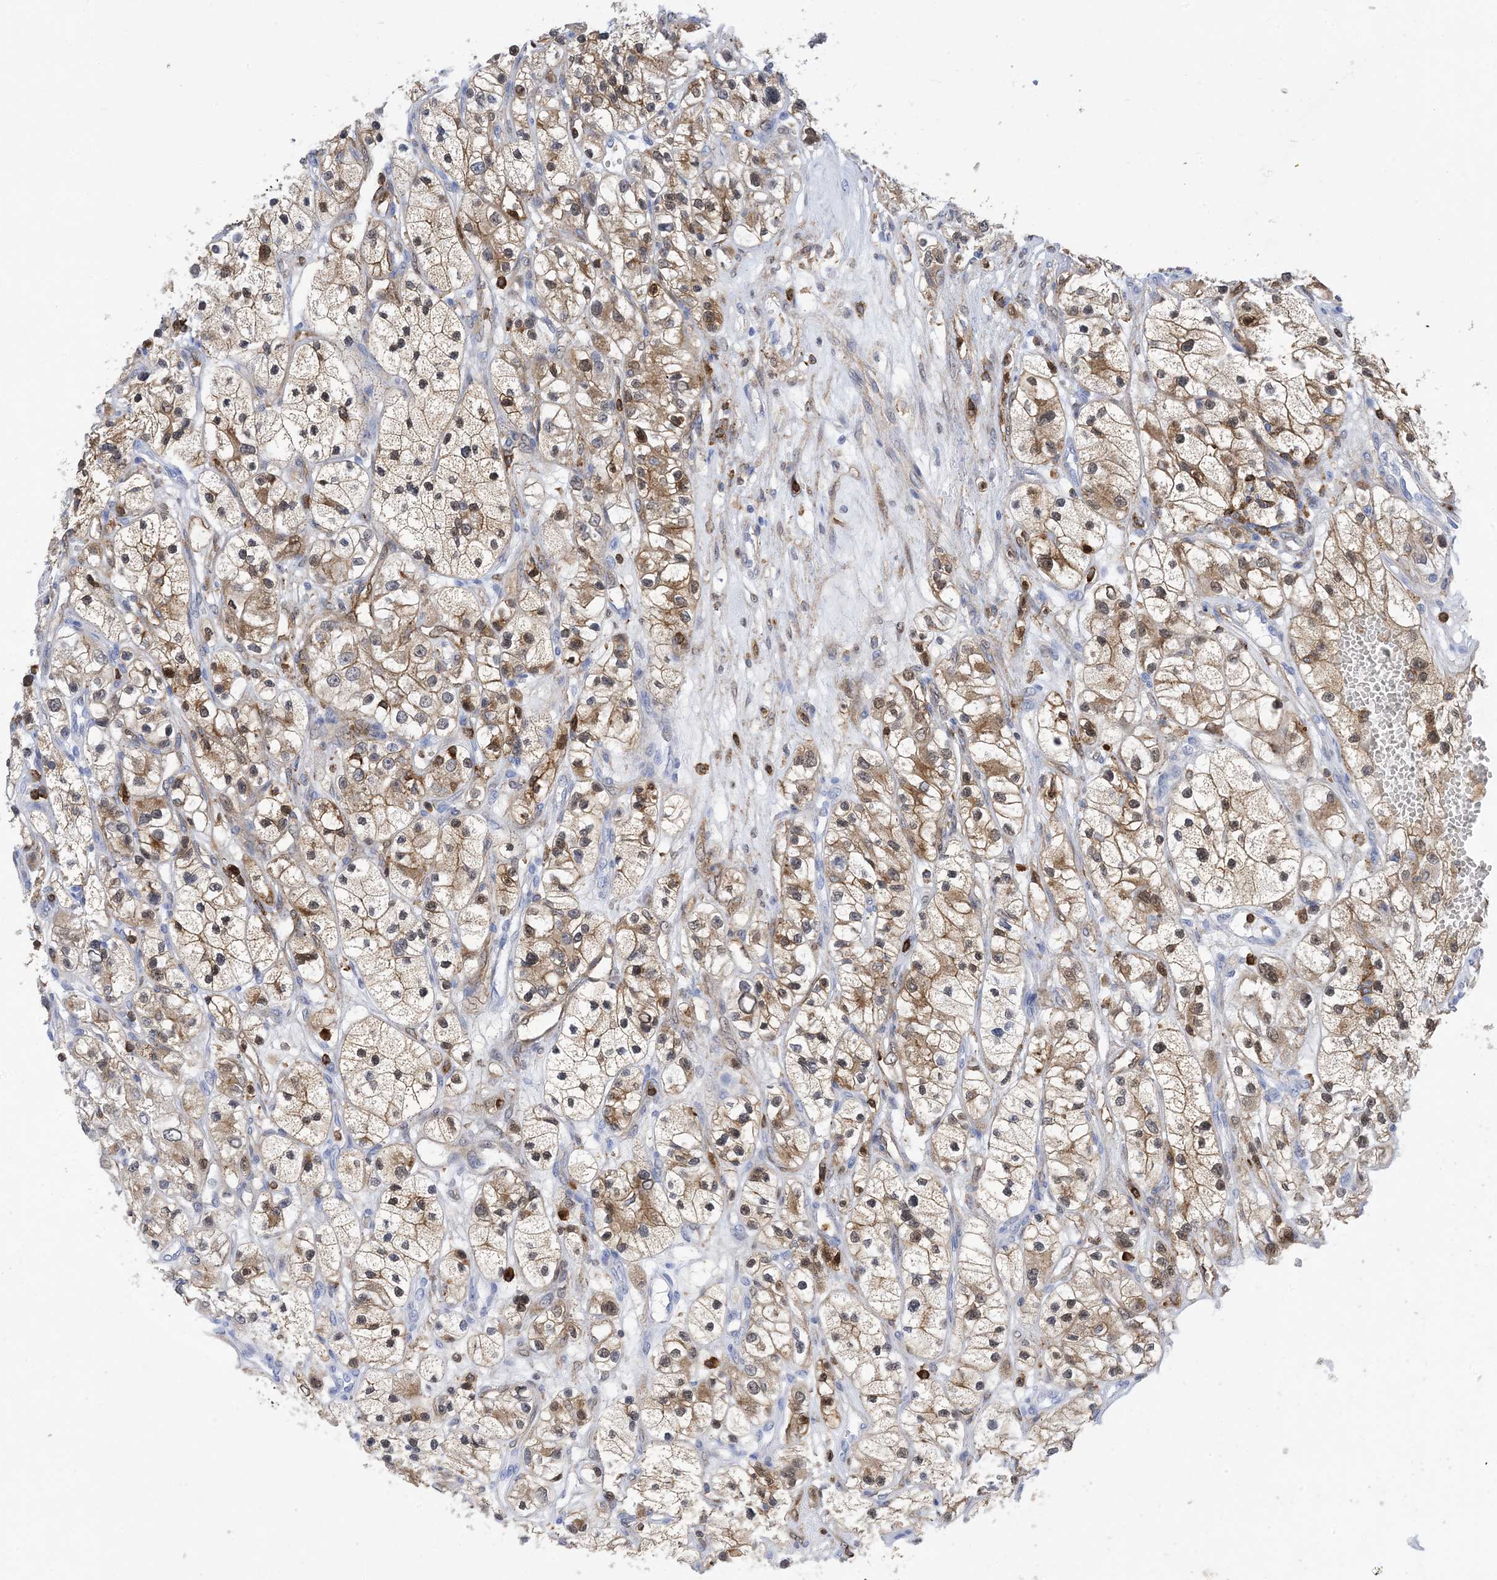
{"staining": {"intensity": "moderate", "quantity": ">75%", "location": "cytoplasmic/membranous,nuclear"}, "tissue": "renal cancer", "cell_type": "Tumor cells", "image_type": "cancer", "snomed": [{"axis": "morphology", "description": "Adenocarcinoma, NOS"}, {"axis": "topography", "description": "Kidney"}], "caption": "Renal cancer (adenocarcinoma) stained with a brown dye displays moderate cytoplasmic/membranous and nuclear positive expression in approximately >75% of tumor cells.", "gene": "ANXA1", "patient": {"sex": "female", "age": 57}}